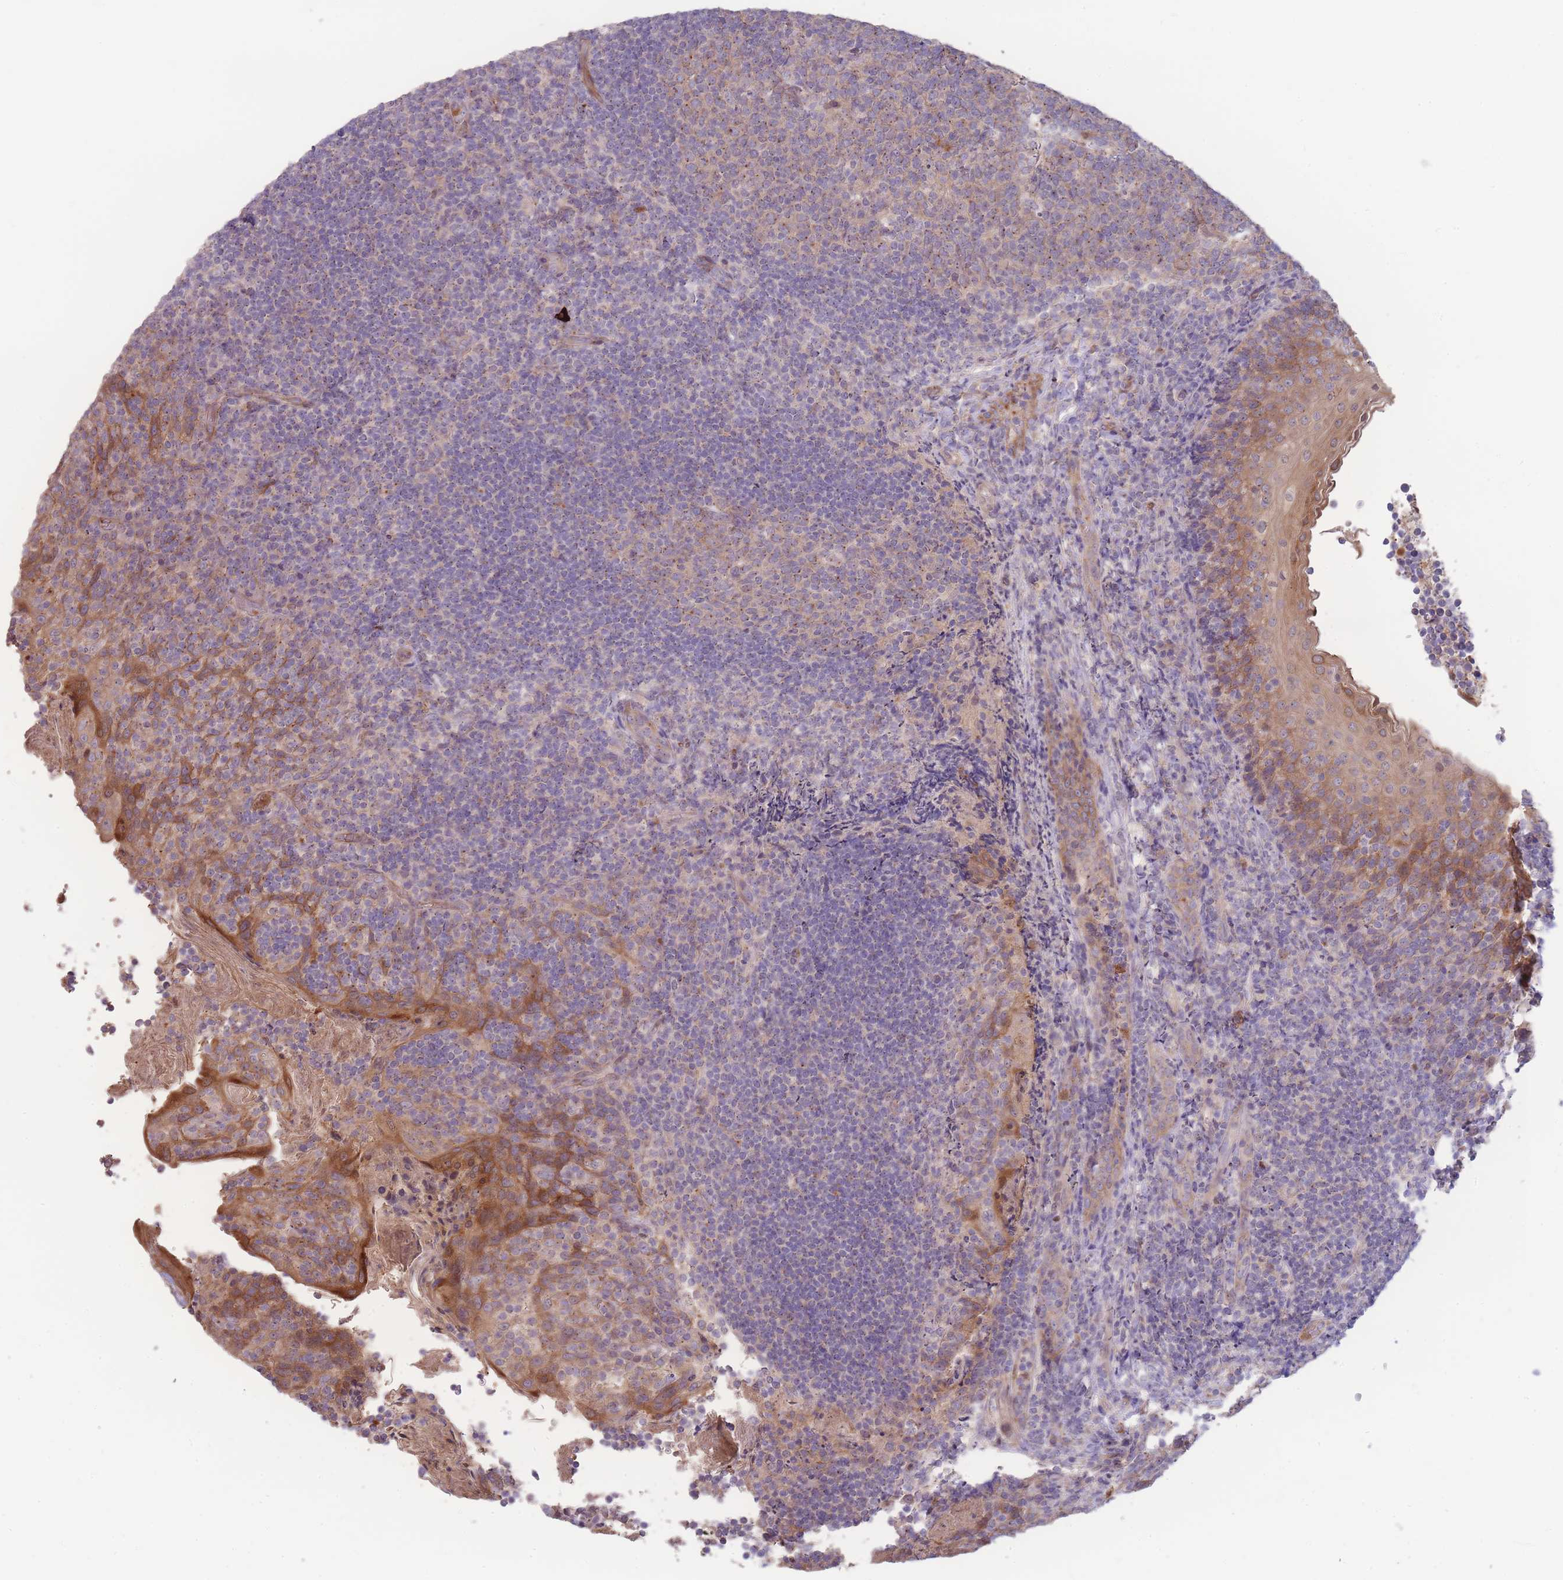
{"staining": {"intensity": "weak", "quantity": "25%-75%", "location": "cytoplasmic/membranous"}, "tissue": "tonsil", "cell_type": "Germinal center cells", "image_type": "normal", "snomed": [{"axis": "morphology", "description": "Normal tissue, NOS"}, {"axis": "topography", "description": "Tonsil"}], "caption": "A brown stain shows weak cytoplasmic/membranous expression of a protein in germinal center cells of benign human tonsil.", "gene": "STEAP3", "patient": {"sex": "female", "age": 10}}